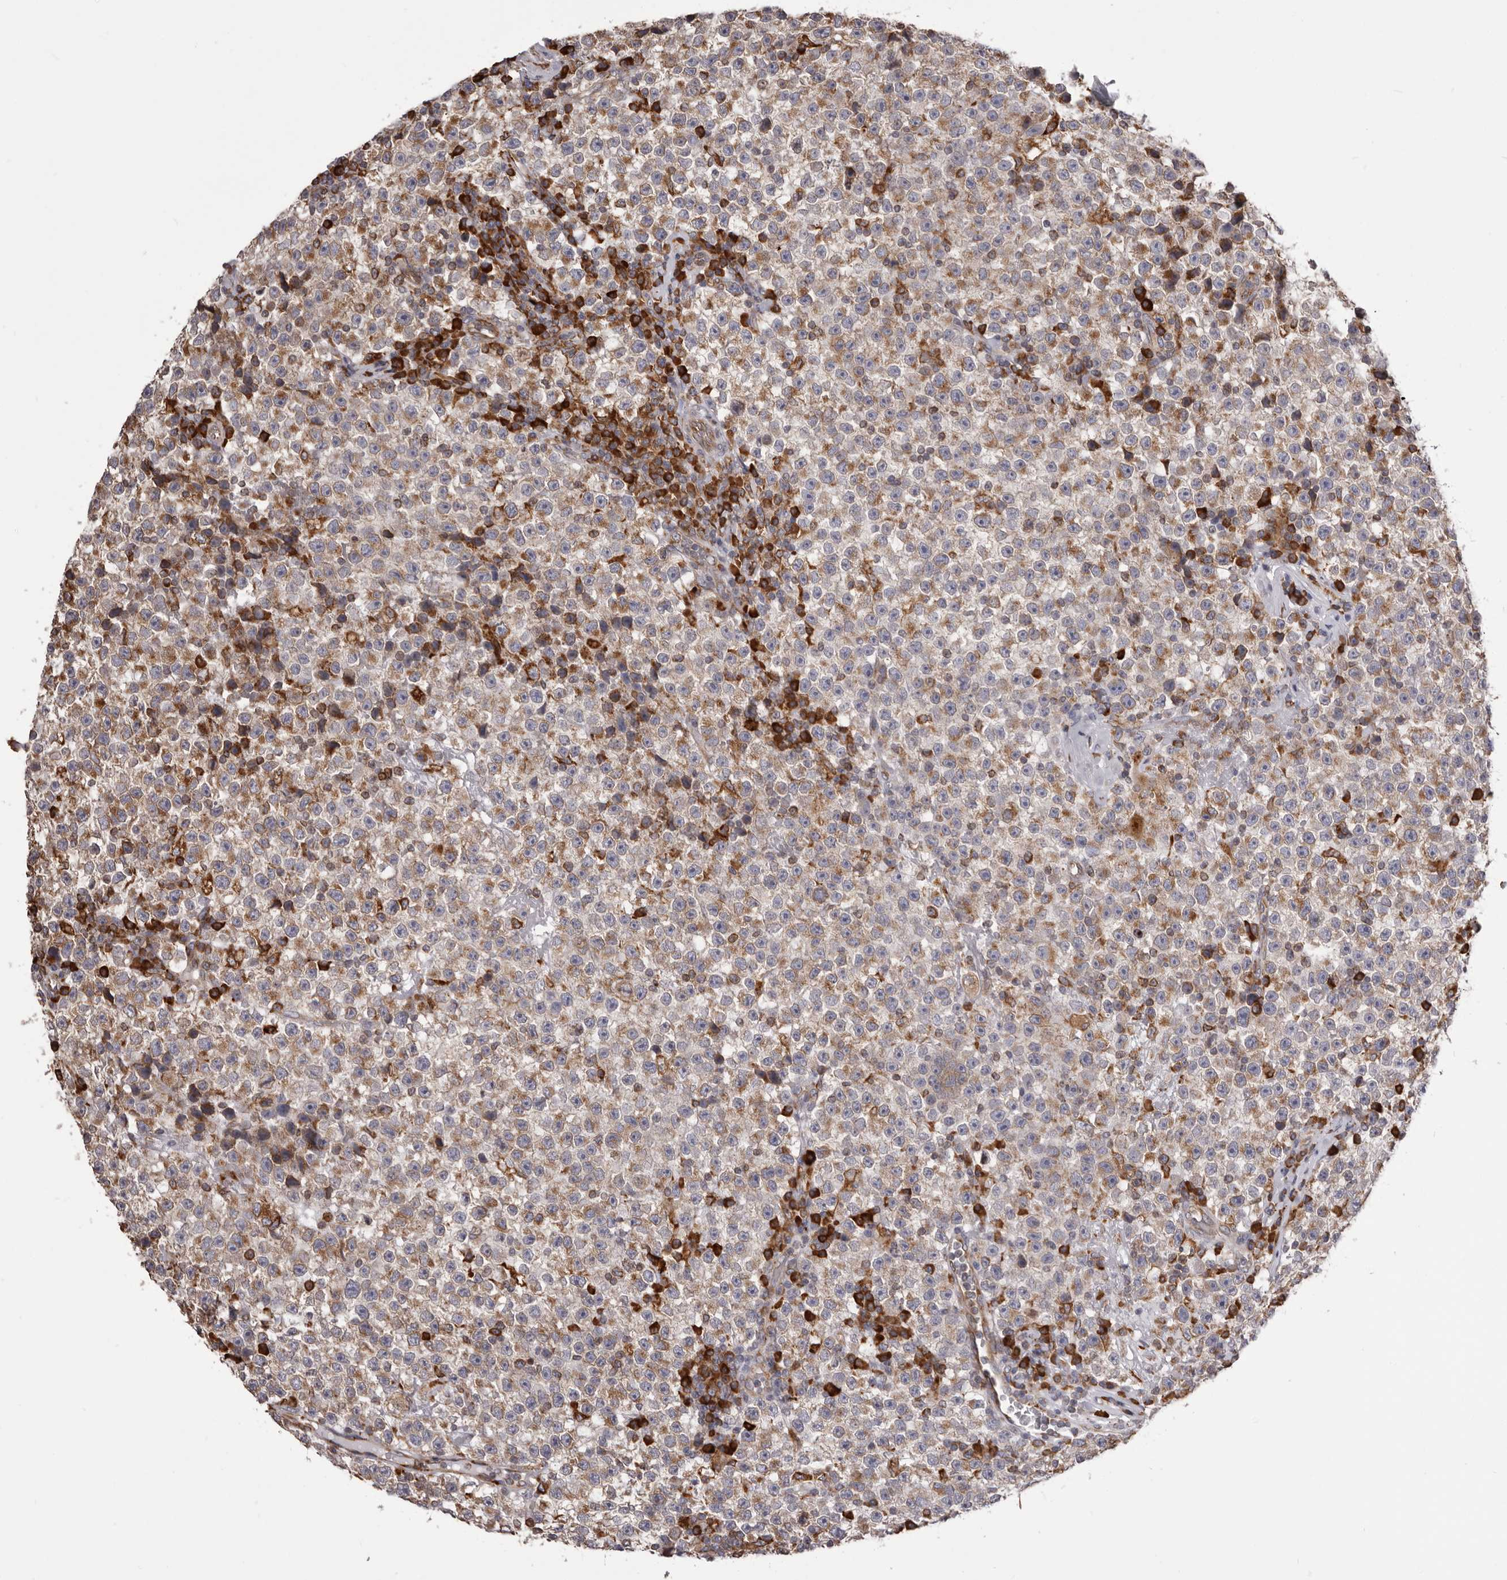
{"staining": {"intensity": "moderate", "quantity": ">75%", "location": "cytoplasmic/membranous"}, "tissue": "testis cancer", "cell_type": "Tumor cells", "image_type": "cancer", "snomed": [{"axis": "morphology", "description": "Seminoma, NOS"}, {"axis": "topography", "description": "Testis"}], "caption": "High-magnification brightfield microscopy of seminoma (testis) stained with DAB (3,3'-diaminobenzidine) (brown) and counterstained with hematoxylin (blue). tumor cells exhibit moderate cytoplasmic/membranous expression is seen in approximately>75% of cells. (DAB (3,3'-diaminobenzidine) IHC, brown staining for protein, blue staining for nuclei).", "gene": "QRSL1", "patient": {"sex": "male", "age": 22}}